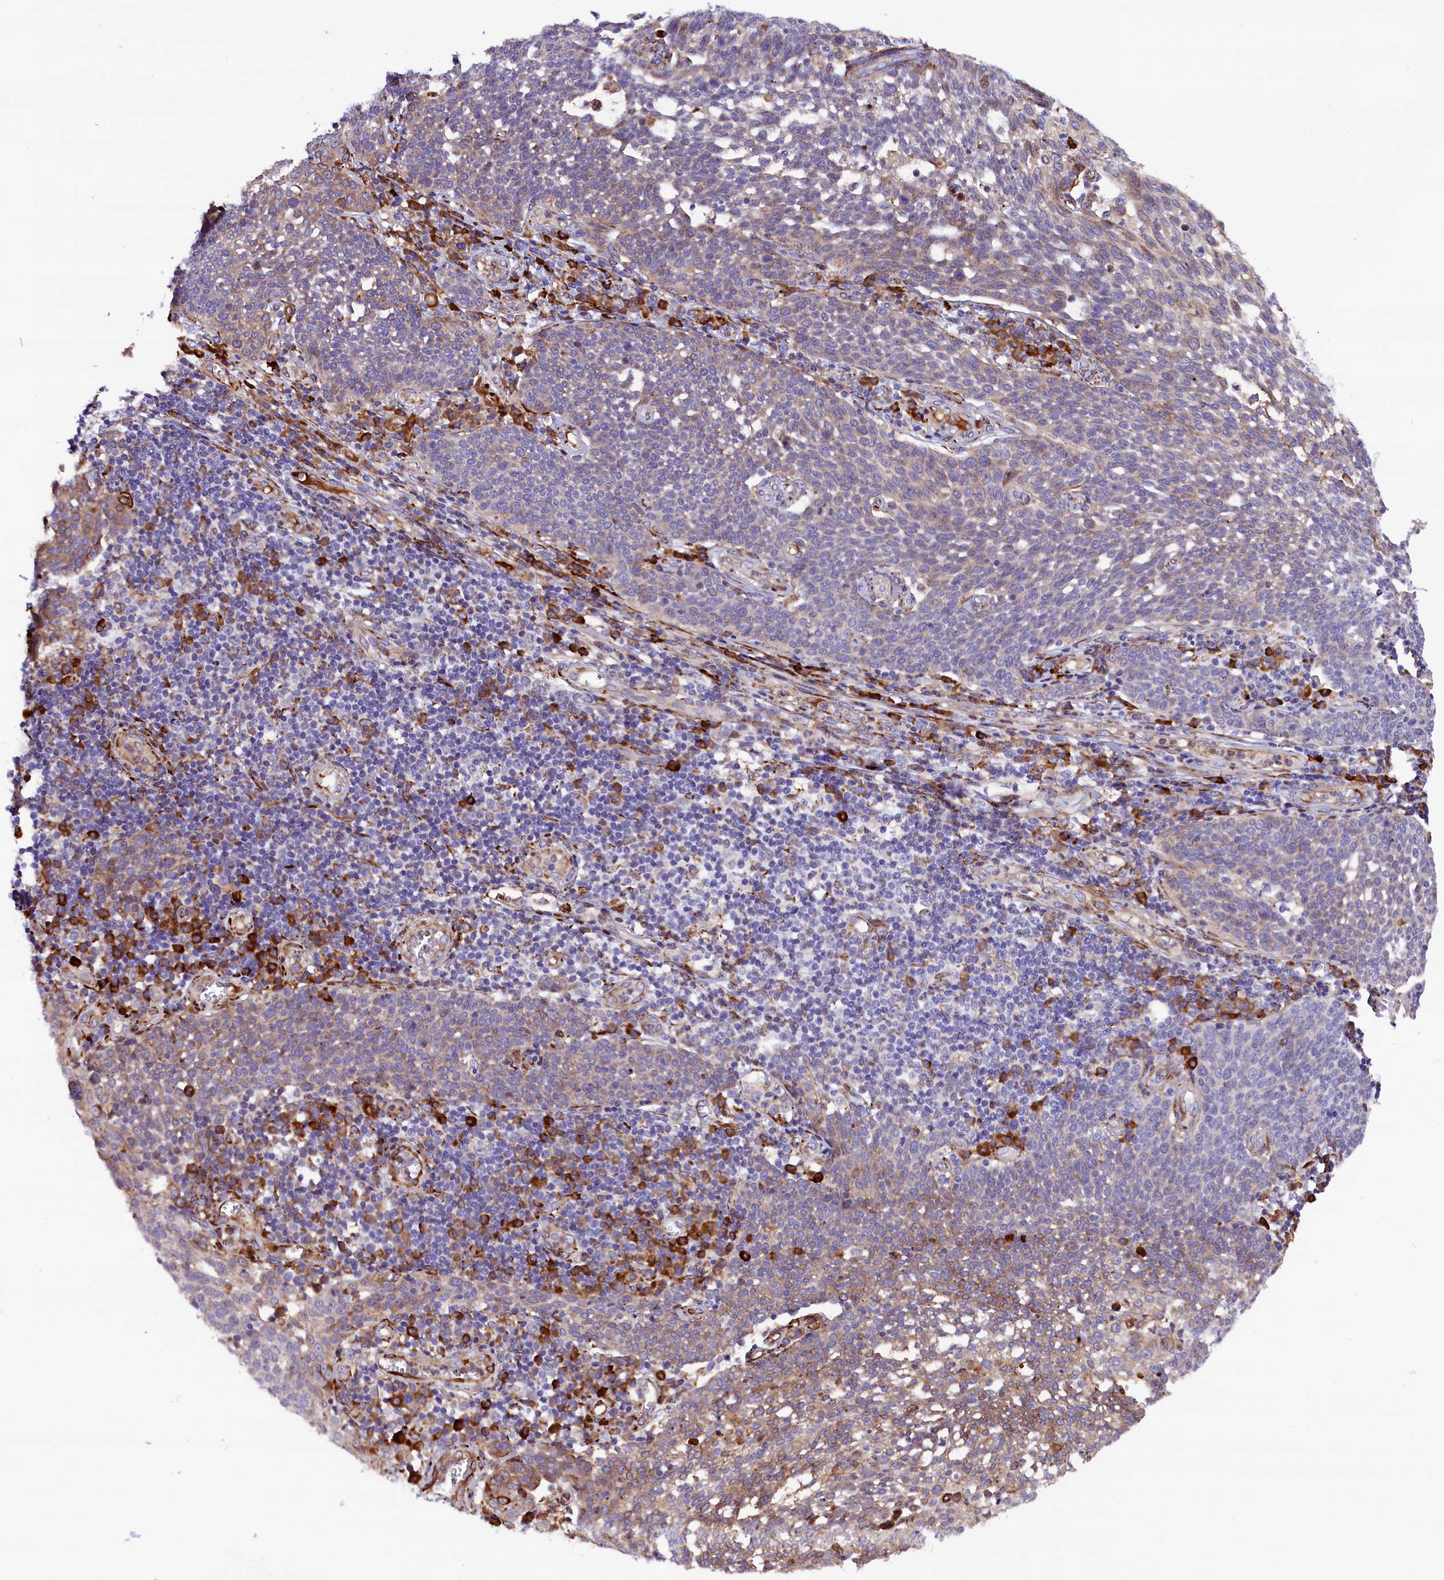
{"staining": {"intensity": "weak", "quantity": "<25%", "location": "cytoplasmic/membranous"}, "tissue": "cervical cancer", "cell_type": "Tumor cells", "image_type": "cancer", "snomed": [{"axis": "morphology", "description": "Squamous cell carcinoma, NOS"}, {"axis": "topography", "description": "Cervix"}], "caption": "Immunohistochemistry micrograph of cervical cancer stained for a protein (brown), which reveals no expression in tumor cells.", "gene": "CMTR2", "patient": {"sex": "female", "age": 34}}